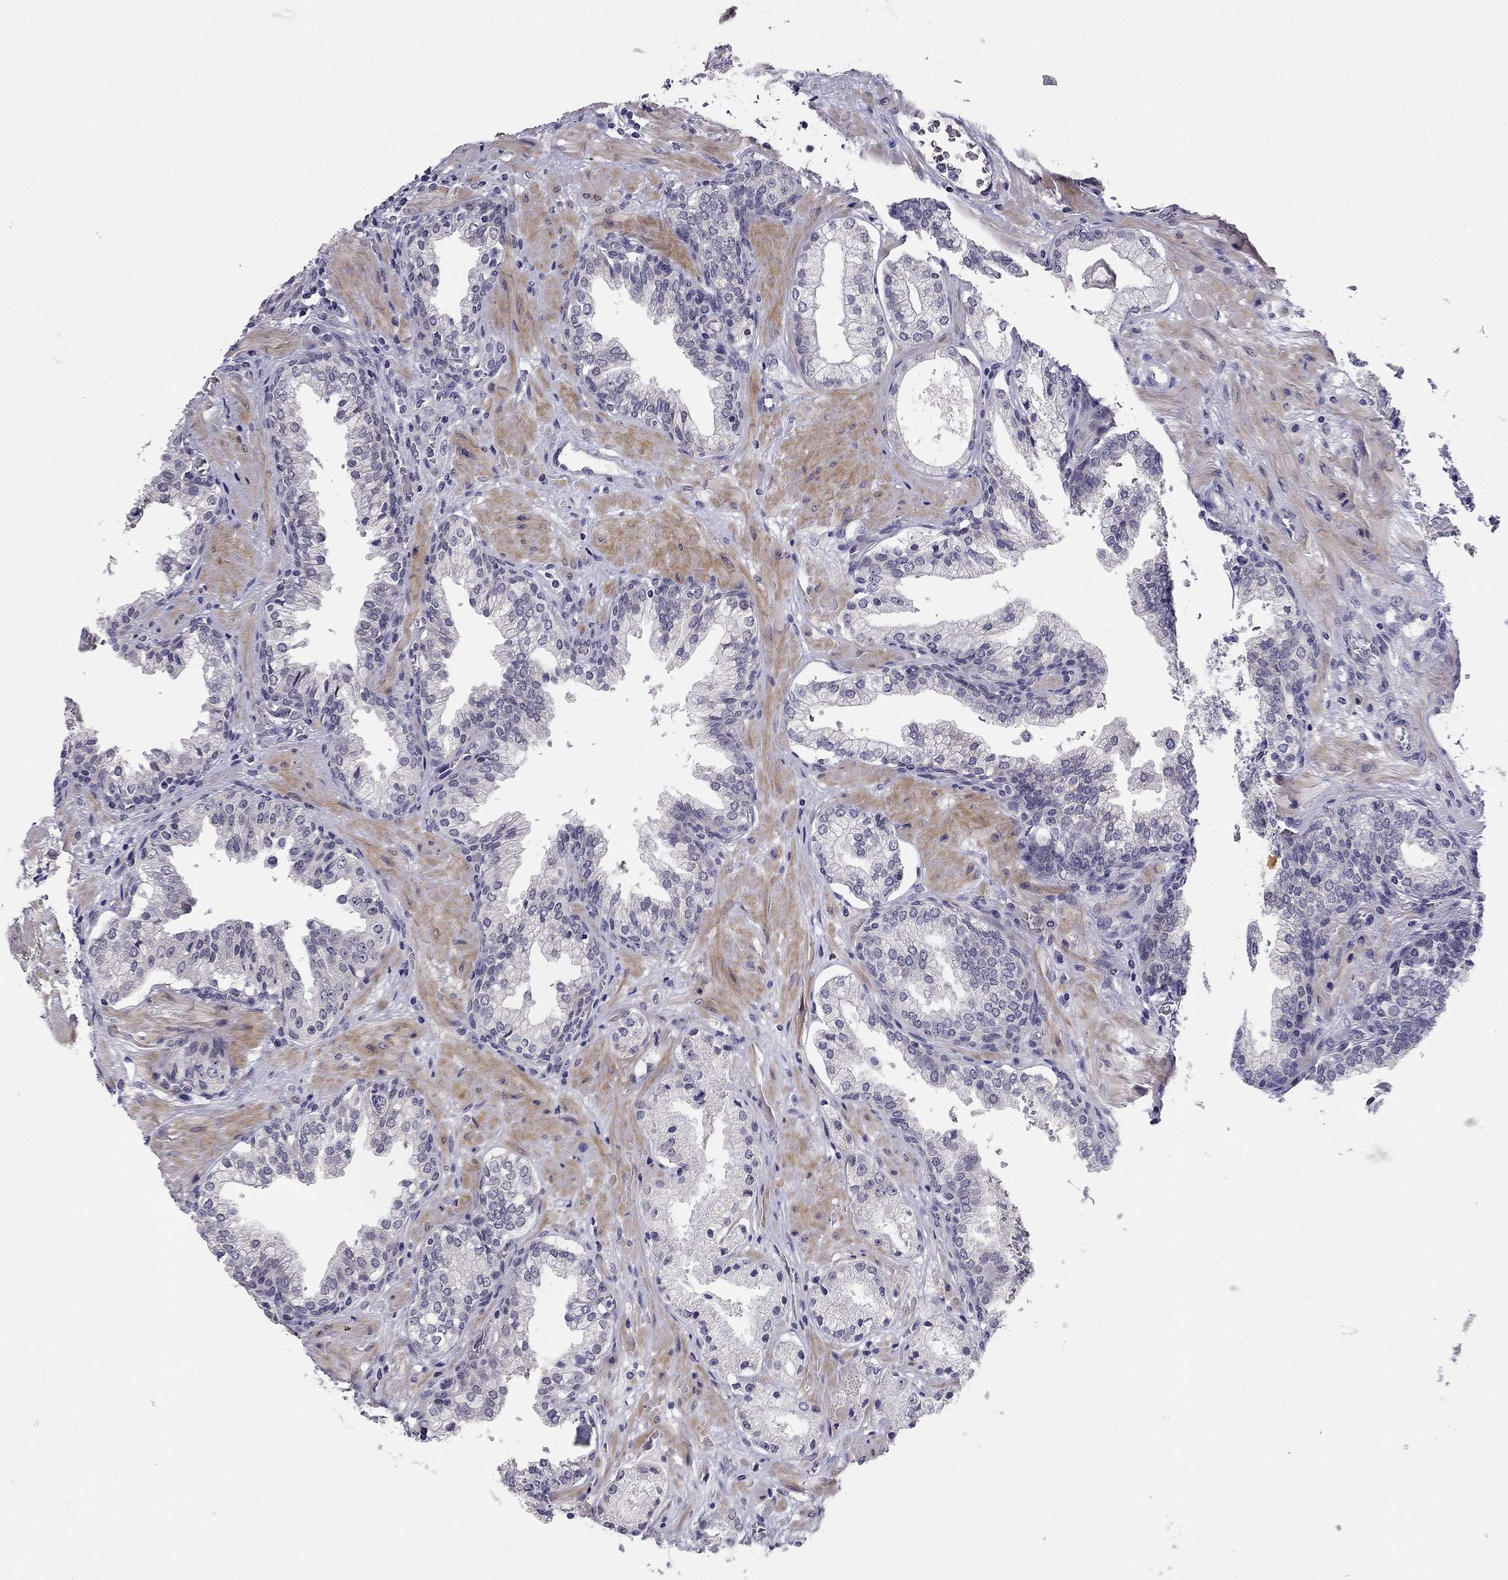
{"staining": {"intensity": "negative", "quantity": "none", "location": "none"}, "tissue": "prostate cancer", "cell_type": "Tumor cells", "image_type": "cancer", "snomed": [{"axis": "morphology", "description": "Adenocarcinoma, NOS"}, {"axis": "topography", "description": "Prostate and seminal vesicle, NOS"}, {"axis": "topography", "description": "Prostate"}], "caption": "Adenocarcinoma (prostate) stained for a protein using IHC exhibits no expression tumor cells.", "gene": "CHST8", "patient": {"sex": "male", "age": 44}}